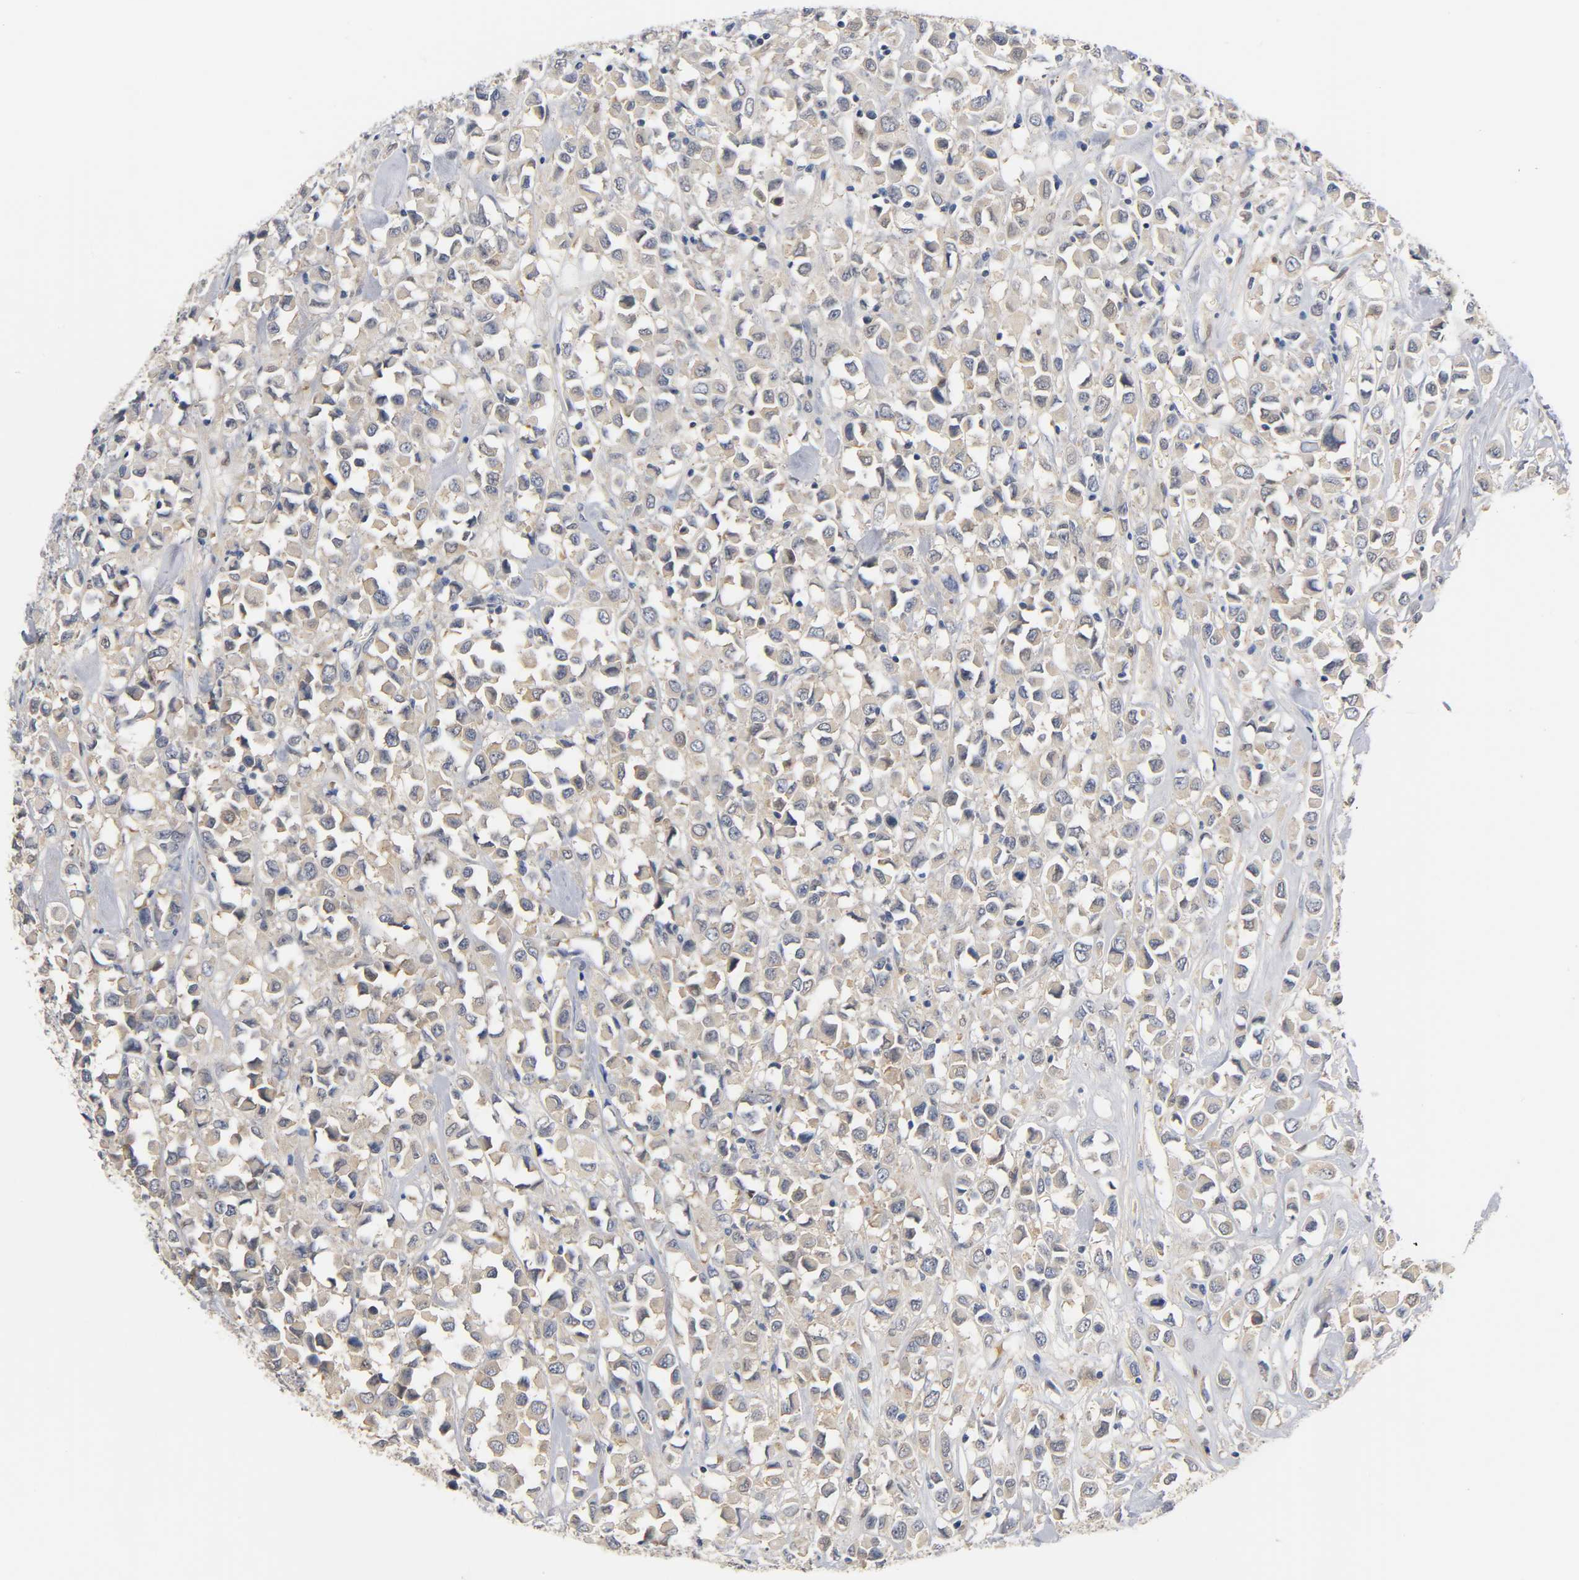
{"staining": {"intensity": "weak", "quantity": ">75%", "location": "cytoplasmic/membranous"}, "tissue": "breast cancer", "cell_type": "Tumor cells", "image_type": "cancer", "snomed": [{"axis": "morphology", "description": "Duct carcinoma"}, {"axis": "topography", "description": "Breast"}], "caption": "There is low levels of weak cytoplasmic/membranous positivity in tumor cells of breast cancer (intraductal carcinoma), as demonstrated by immunohistochemical staining (brown color).", "gene": "FYN", "patient": {"sex": "female", "age": 61}}